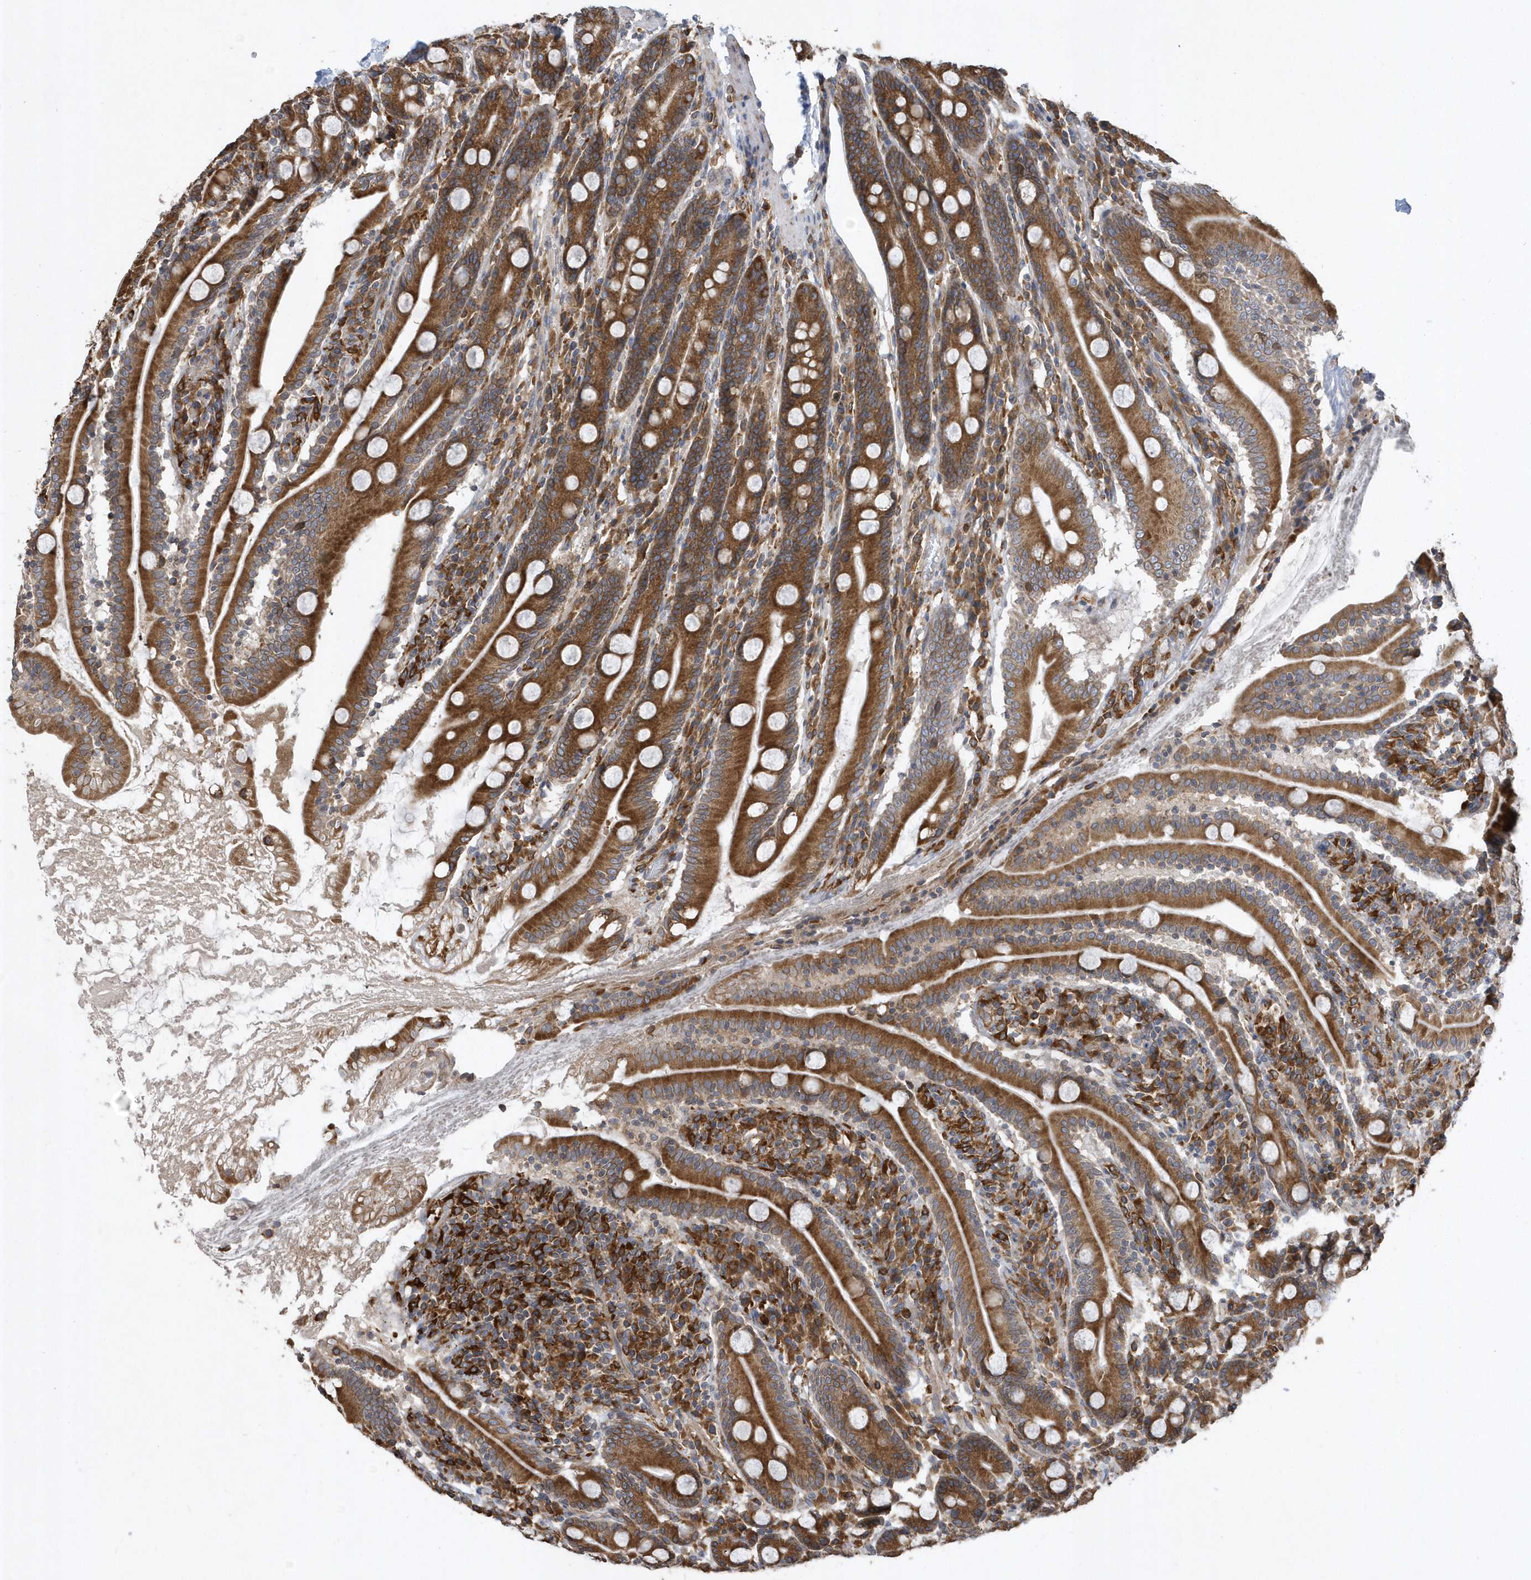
{"staining": {"intensity": "strong", "quantity": ">75%", "location": "cytoplasmic/membranous"}, "tissue": "duodenum", "cell_type": "Glandular cells", "image_type": "normal", "snomed": [{"axis": "morphology", "description": "Normal tissue, NOS"}, {"axis": "topography", "description": "Duodenum"}], "caption": "High-magnification brightfield microscopy of normal duodenum stained with DAB (3,3'-diaminobenzidine) (brown) and counterstained with hematoxylin (blue). glandular cells exhibit strong cytoplasmic/membranous expression is appreciated in approximately>75% of cells.", "gene": "VAMP7", "patient": {"sex": "male", "age": 35}}